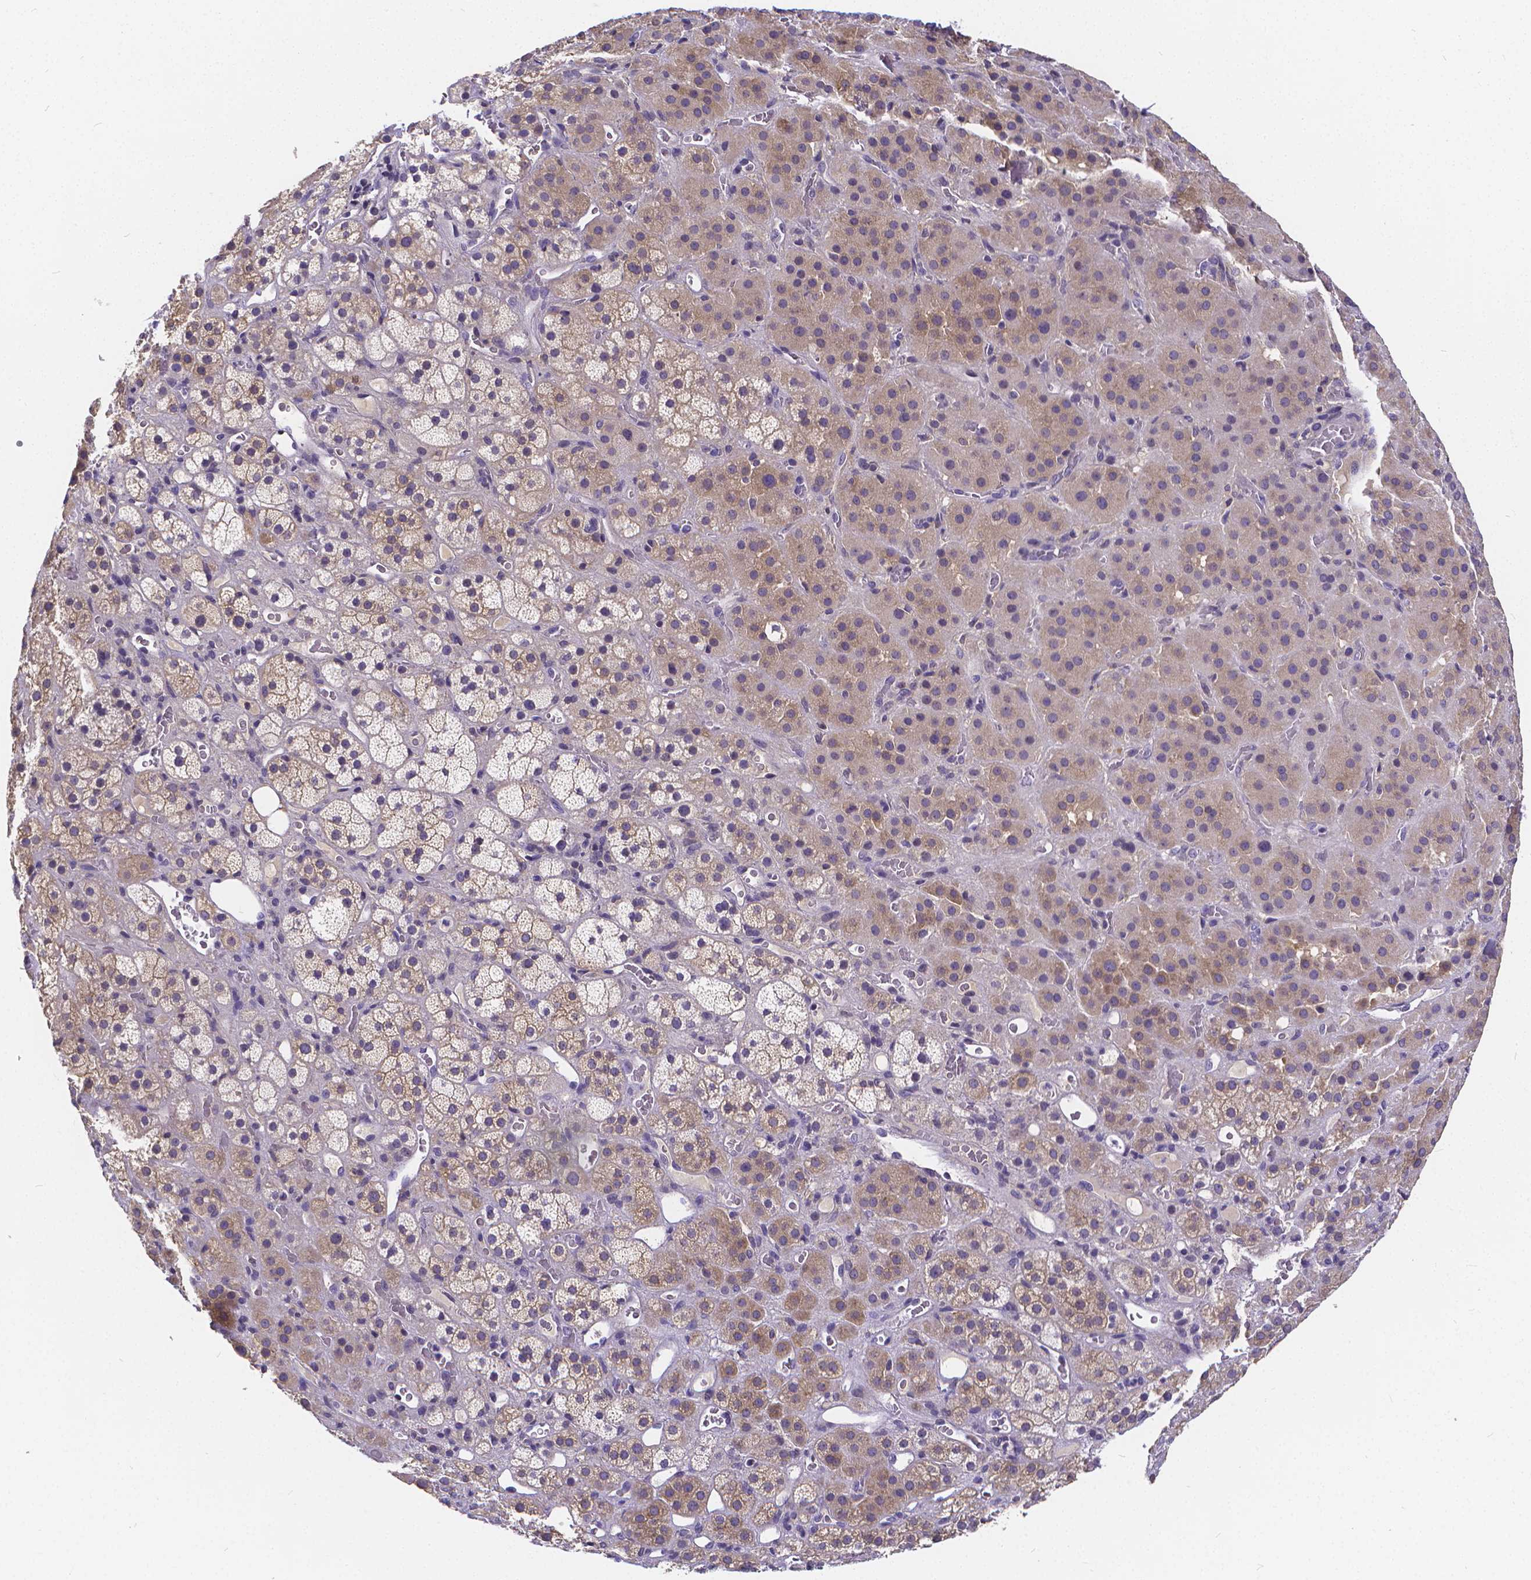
{"staining": {"intensity": "weak", "quantity": "<25%", "location": "cytoplasmic/membranous"}, "tissue": "adrenal gland", "cell_type": "Glandular cells", "image_type": "normal", "snomed": [{"axis": "morphology", "description": "Normal tissue, NOS"}, {"axis": "topography", "description": "Adrenal gland"}], "caption": "The histopathology image shows no staining of glandular cells in benign adrenal gland. The staining is performed using DAB (3,3'-diaminobenzidine) brown chromogen with nuclei counter-stained in using hematoxylin.", "gene": "GLRB", "patient": {"sex": "male", "age": 57}}